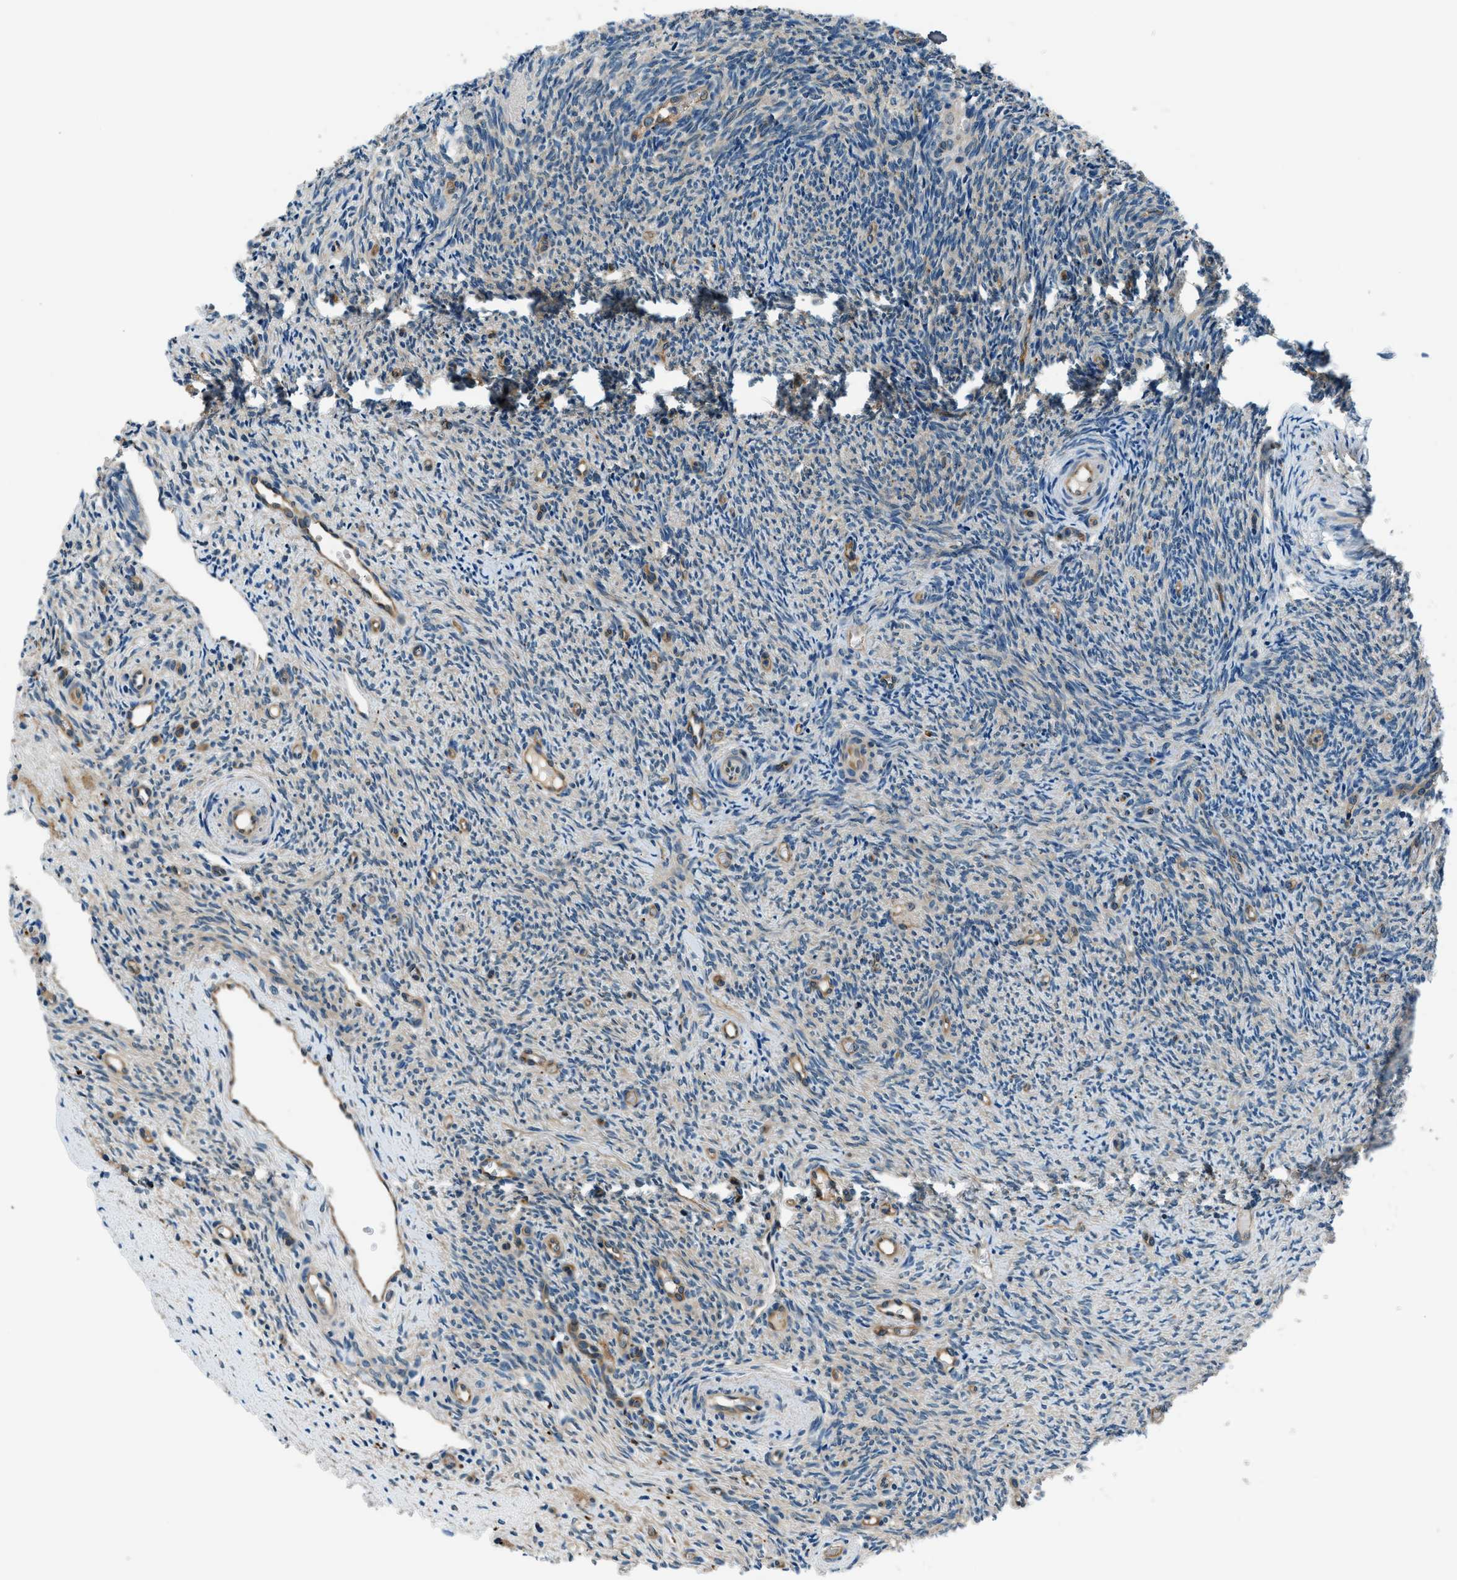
{"staining": {"intensity": "moderate", "quantity": ">75%", "location": "cytoplasmic/membranous"}, "tissue": "ovary", "cell_type": "Follicle cells", "image_type": "normal", "snomed": [{"axis": "morphology", "description": "Normal tissue, NOS"}, {"axis": "topography", "description": "Ovary"}], "caption": "Immunohistochemistry (DAB) staining of unremarkable ovary shows moderate cytoplasmic/membranous protein staining in approximately >75% of follicle cells.", "gene": "SLC19A2", "patient": {"sex": "female", "age": 41}}